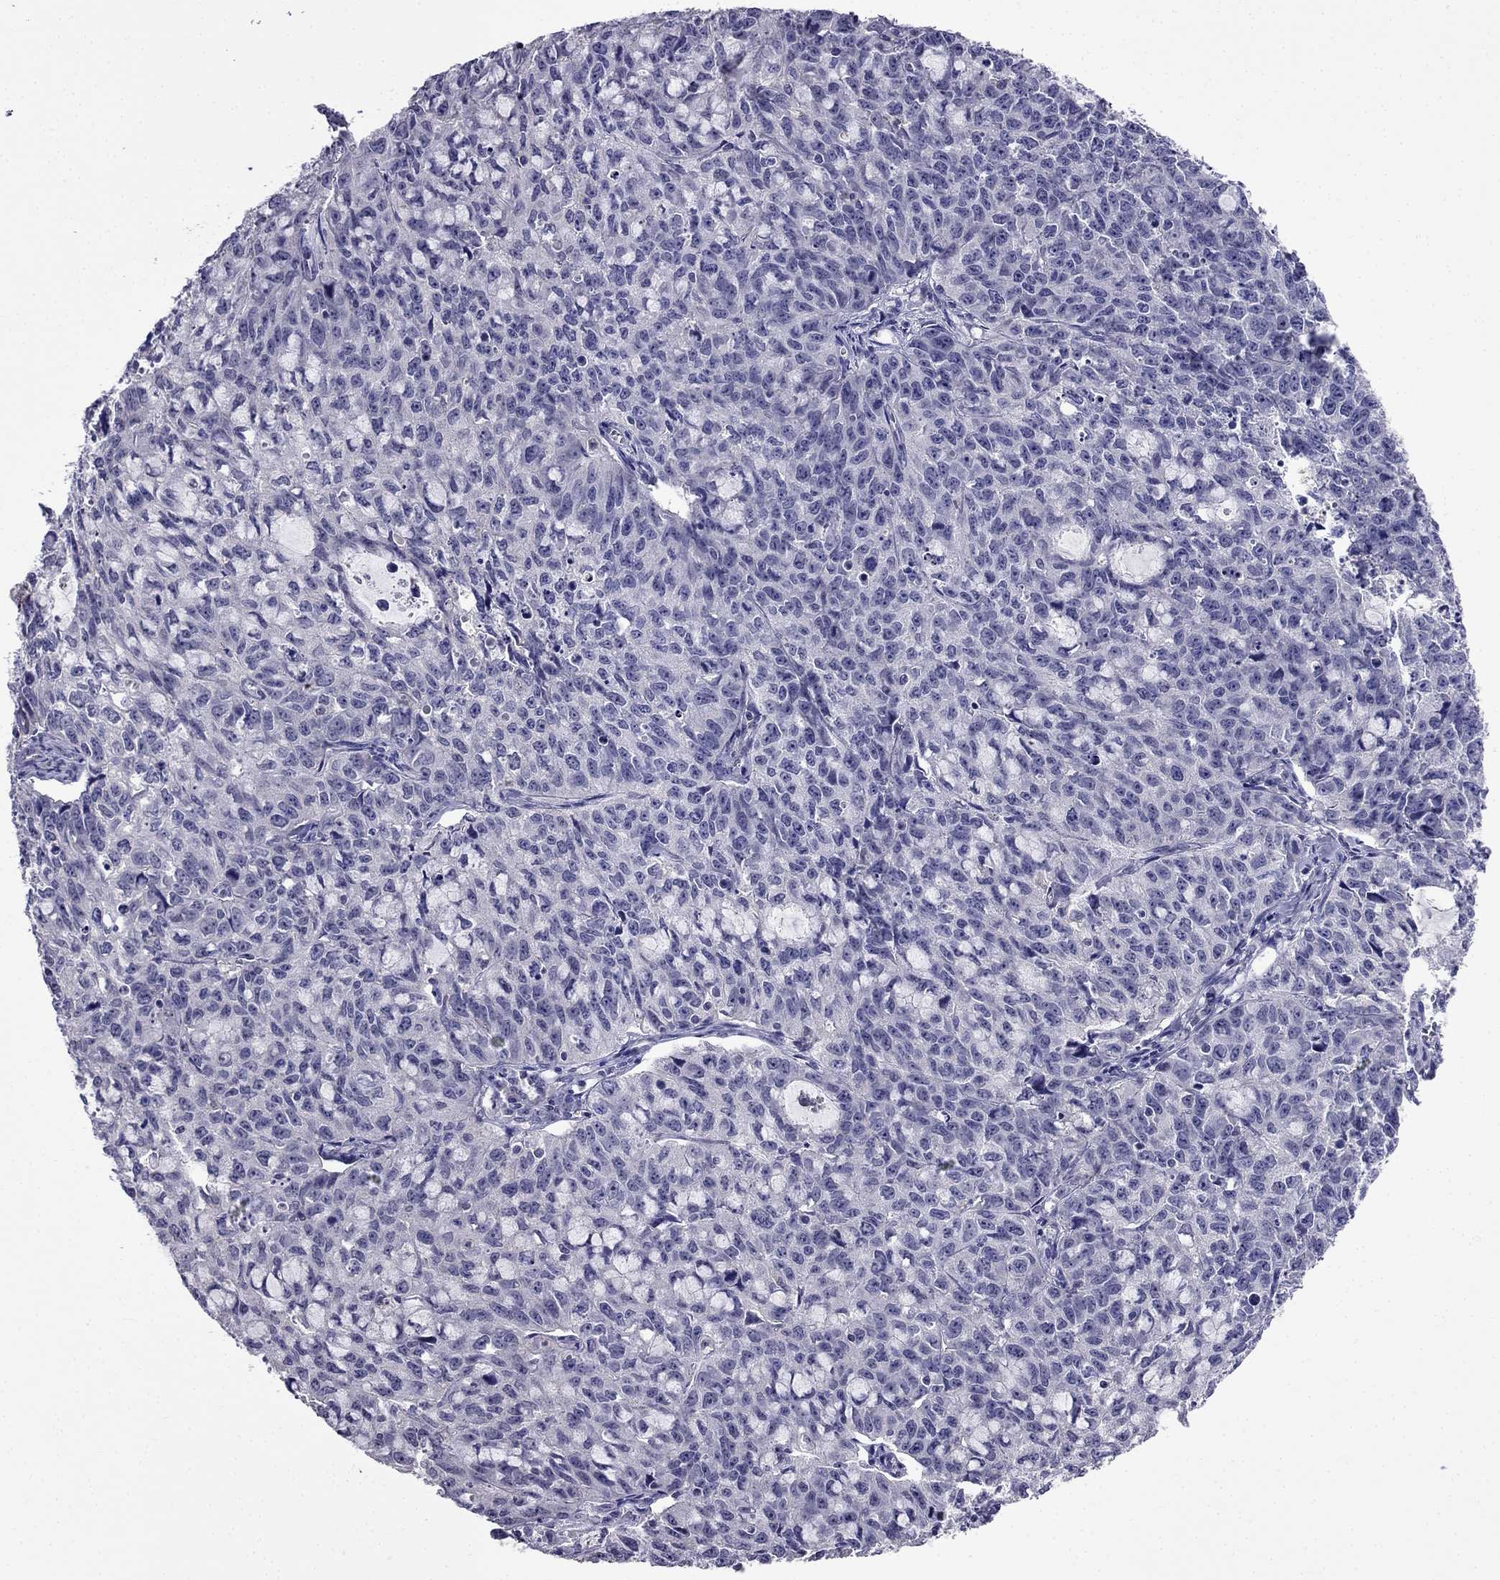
{"staining": {"intensity": "negative", "quantity": "none", "location": "none"}, "tissue": "cervical cancer", "cell_type": "Tumor cells", "image_type": "cancer", "snomed": [{"axis": "morphology", "description": "Squamous cell carcinoma, NOS"}, {"axis": "topography", "description": "Cervix"}], "caption": "Histopathology image shows no significant protein staining in tumor cells of cervical squamous cell carcinoma.", "gene": "AQP9", "patient": {"sex": "female", "age": 28}}